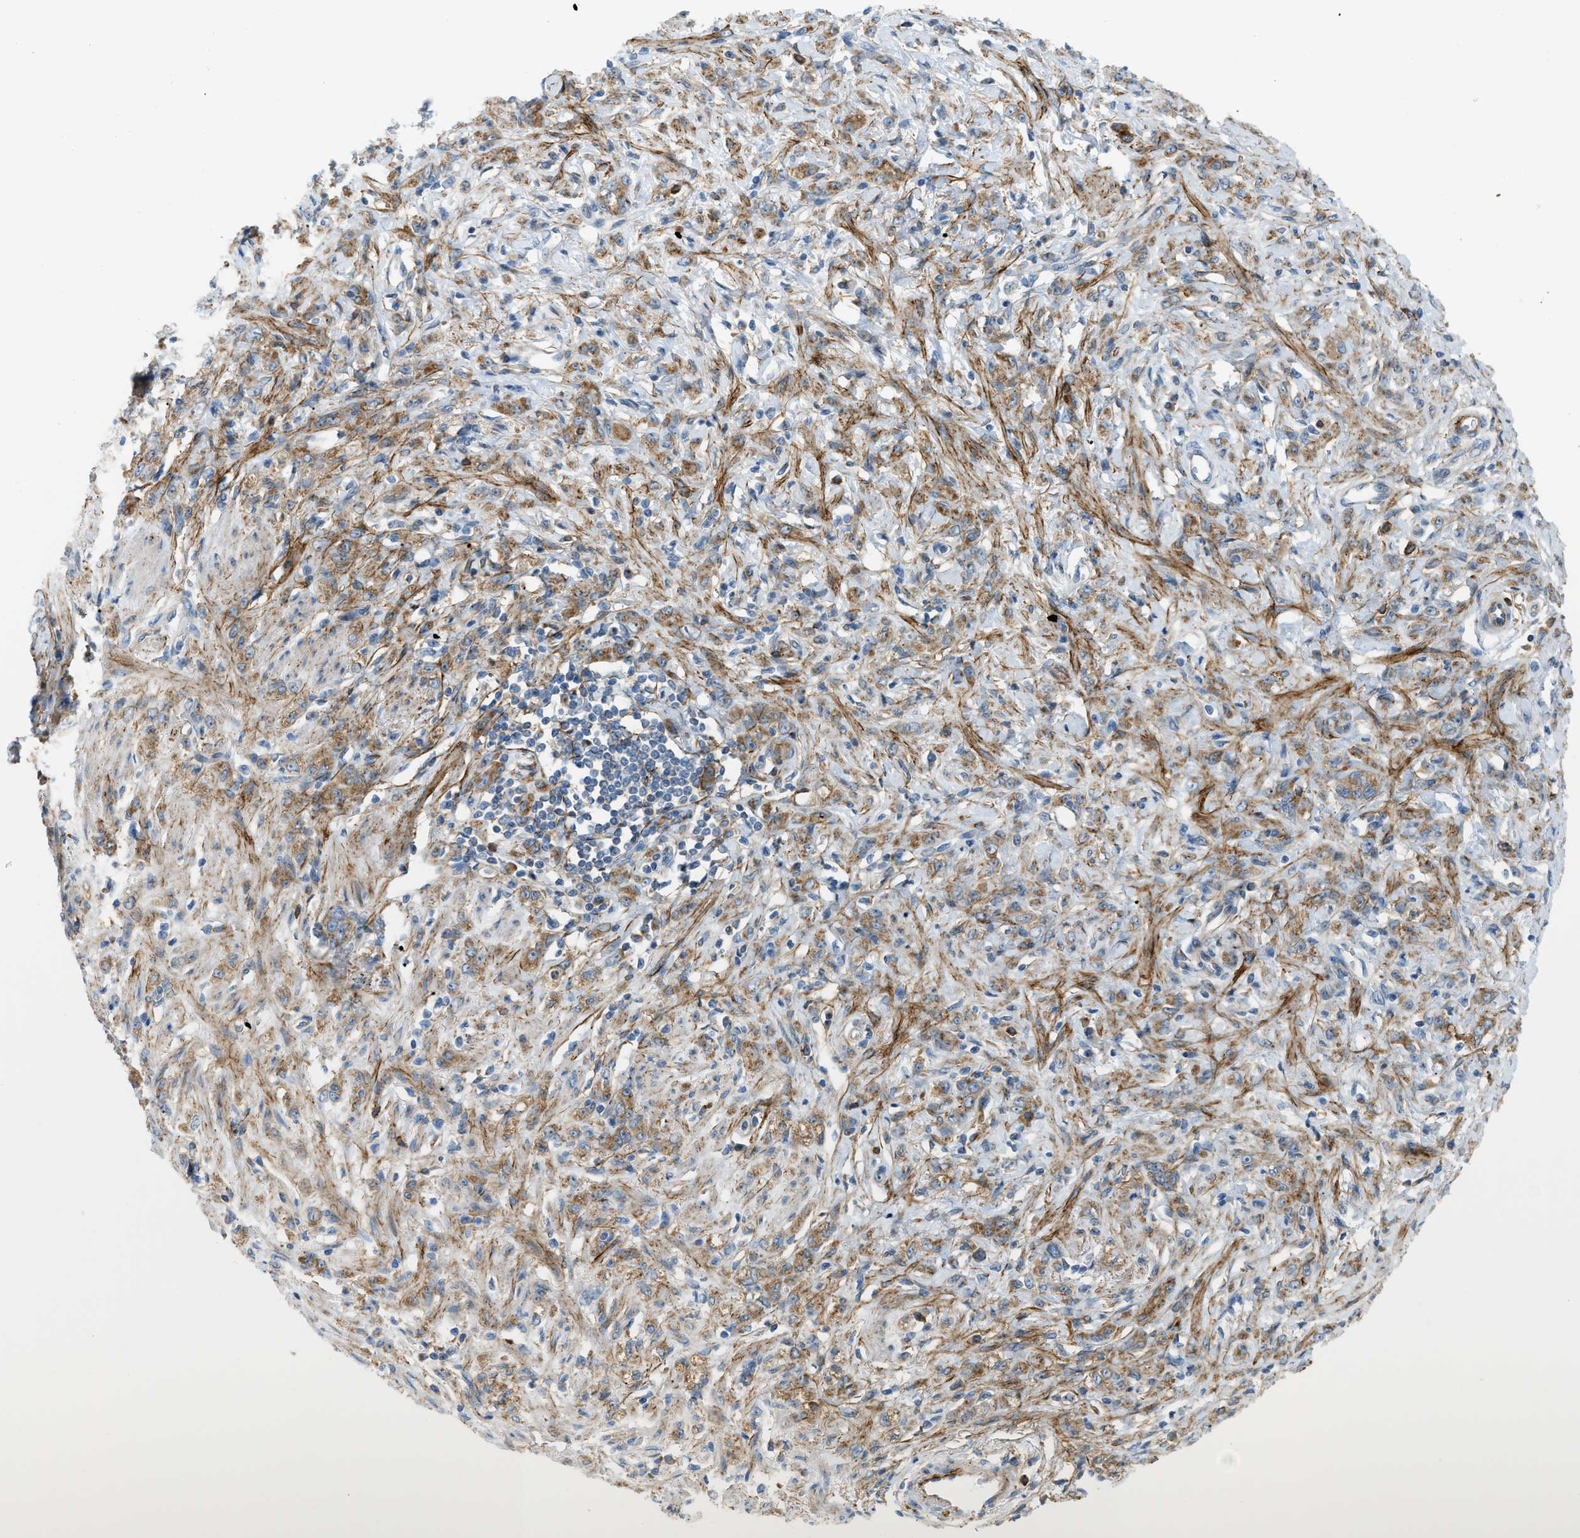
{"staining": {"intensity": "moderate", "quantity": ">75%", "location": "cytoplasmic/membranous"}, "tissue": "stomach cancer", "cell_type": "Tumor cells", "image_type": "cancer", "snomed": [{"axis": "morphology", "description": "Normal tissue, NOS"}, {"axis": "morphology", "description": "Adenocarcinoma, NOS"}, {"axis": "topography", "description": "Stomach"}], "caption": "DAB (3,3'-diaminobenzidine) immunohistochemical staining of human stomach cancer reveals moderate cytoplasmic/membranous protein staining in about >75% of tumor cells.", "gene": "LMBRD1", "patient": {"sex": "male", "age": 82}}